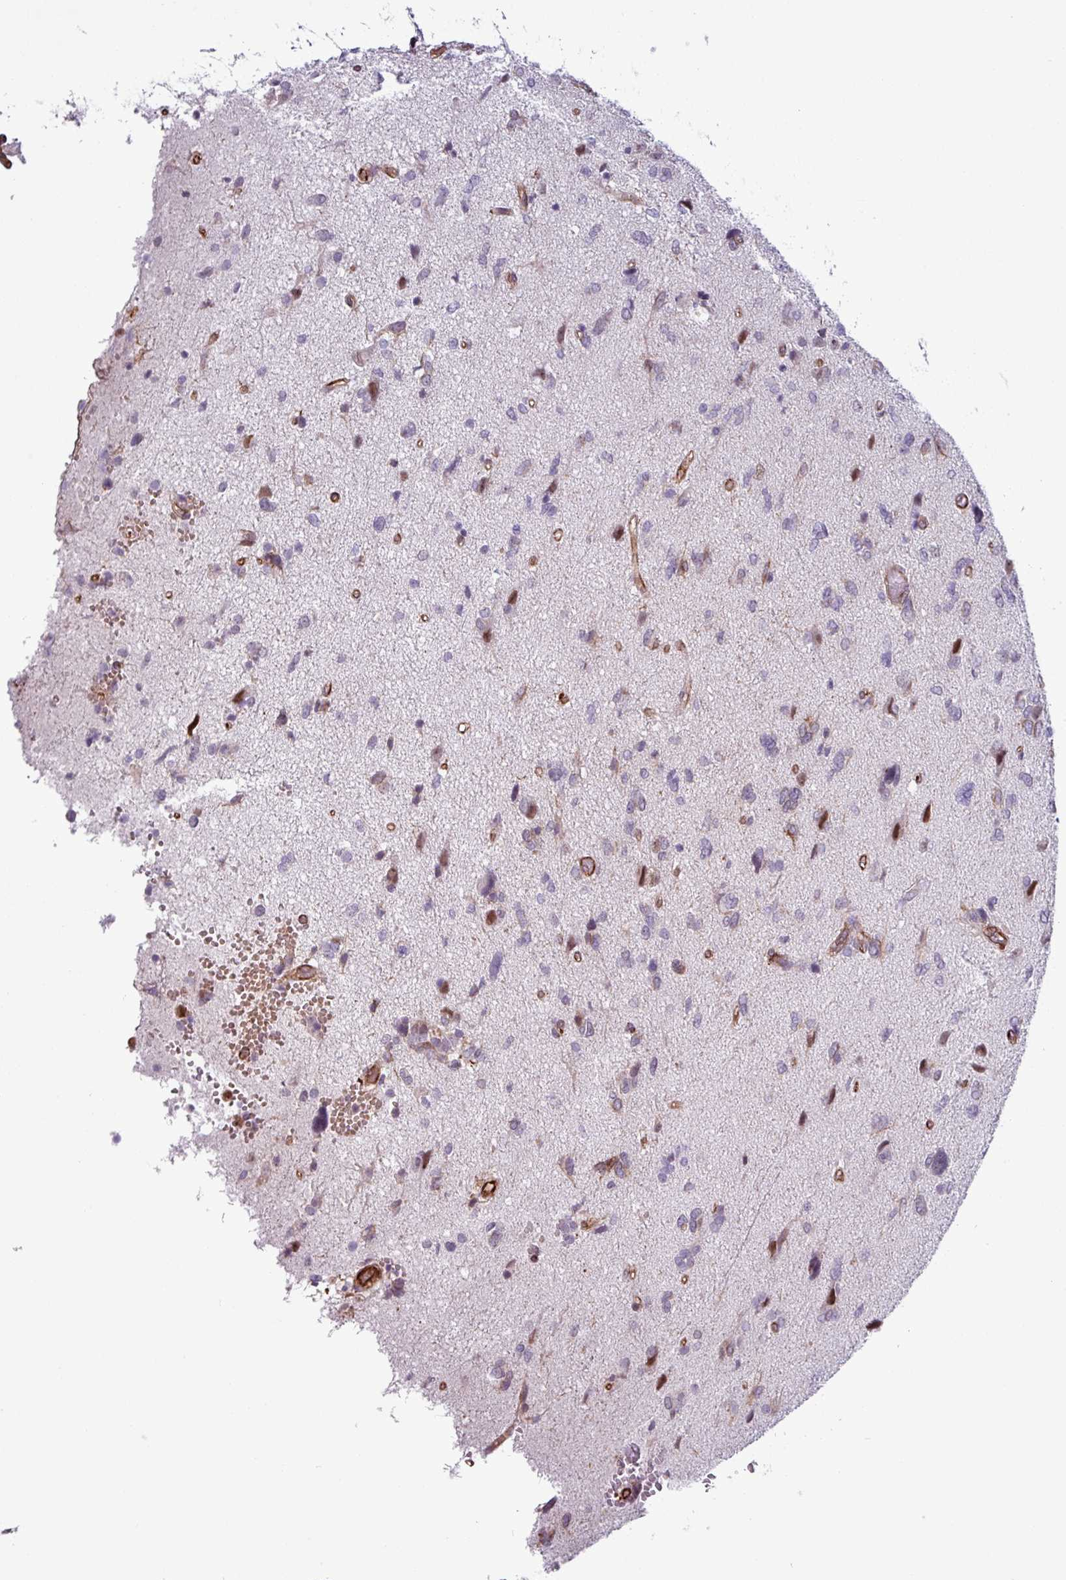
{"staining": {"intensity": "negative", "quantity": "none", "location": "none"}, "tissue": "glioma", "cell_type": "Tumor cells", "image_type": "cancer", "snomed": [{"axis": "morphology", "description": "Glioma, malignant, High grade"}, {"axis": "topography", "description": "Brain"}], "caption": "There is no significant positivity in tumor cells of glioma.", "gene": "CHD3", "patient": {"sex": "female", "age": 59}}